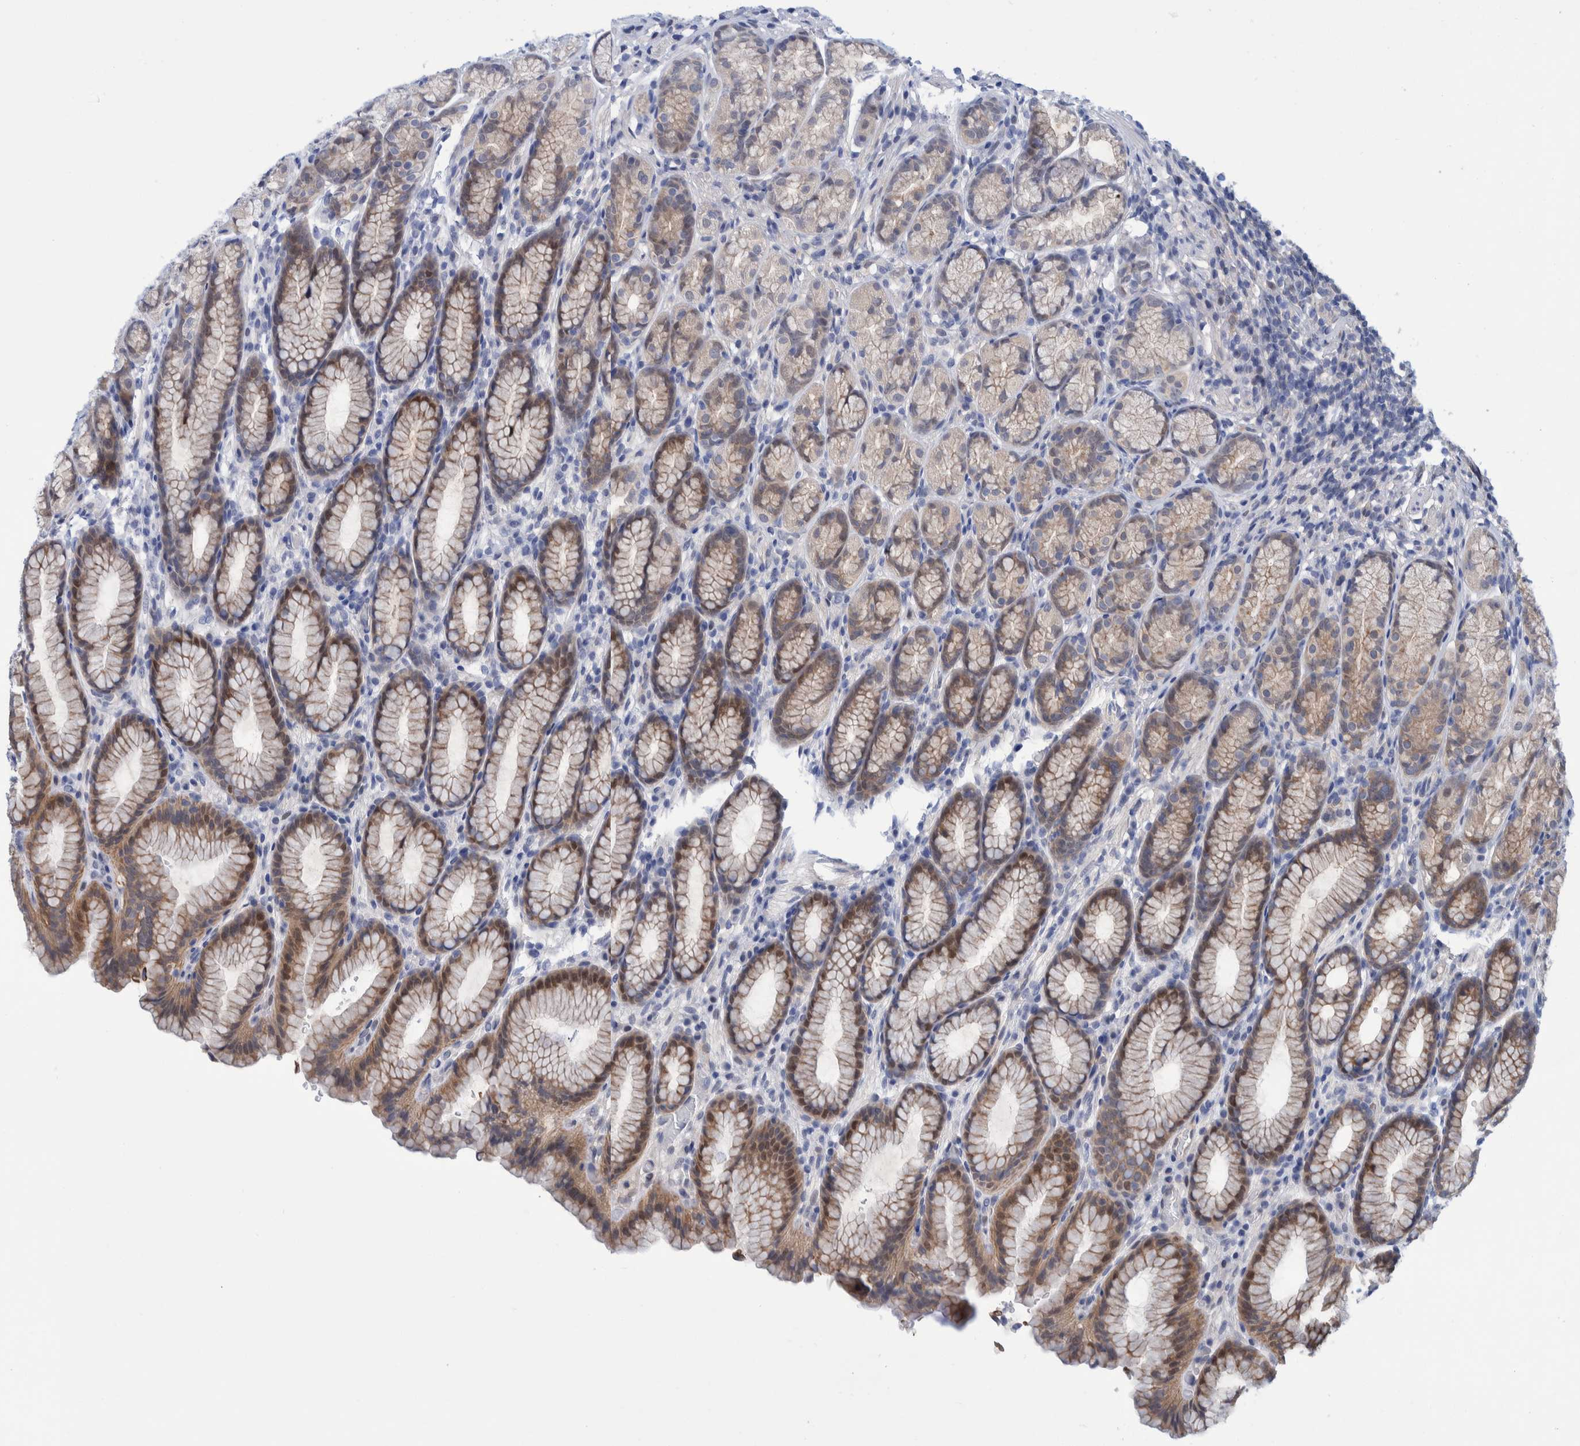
{"staining": {"intensity": "moderate", "quantity": "25%-75%", "location": "cytoplasmic/membranous,nuclear"}, "tissue": "stomach", "cell_type": "Glandular cells", "image_type": "normal", "snomed": [{"axis": "morphology", "description": "Normal tissue, NOS"}, {"axis": "topography", "description": "Stomach"}], "caption": "This photomicrograph reveals normal stomach stained with immunohistochemistry to label a protein in brown. The cytoplasmic/membranous,nuclear of glandular cells show moderate positivity for the protein. Nuclei are counter-stained blue.", "gene": "PFAS", "patient": {"sex": "male", "age": 42}}